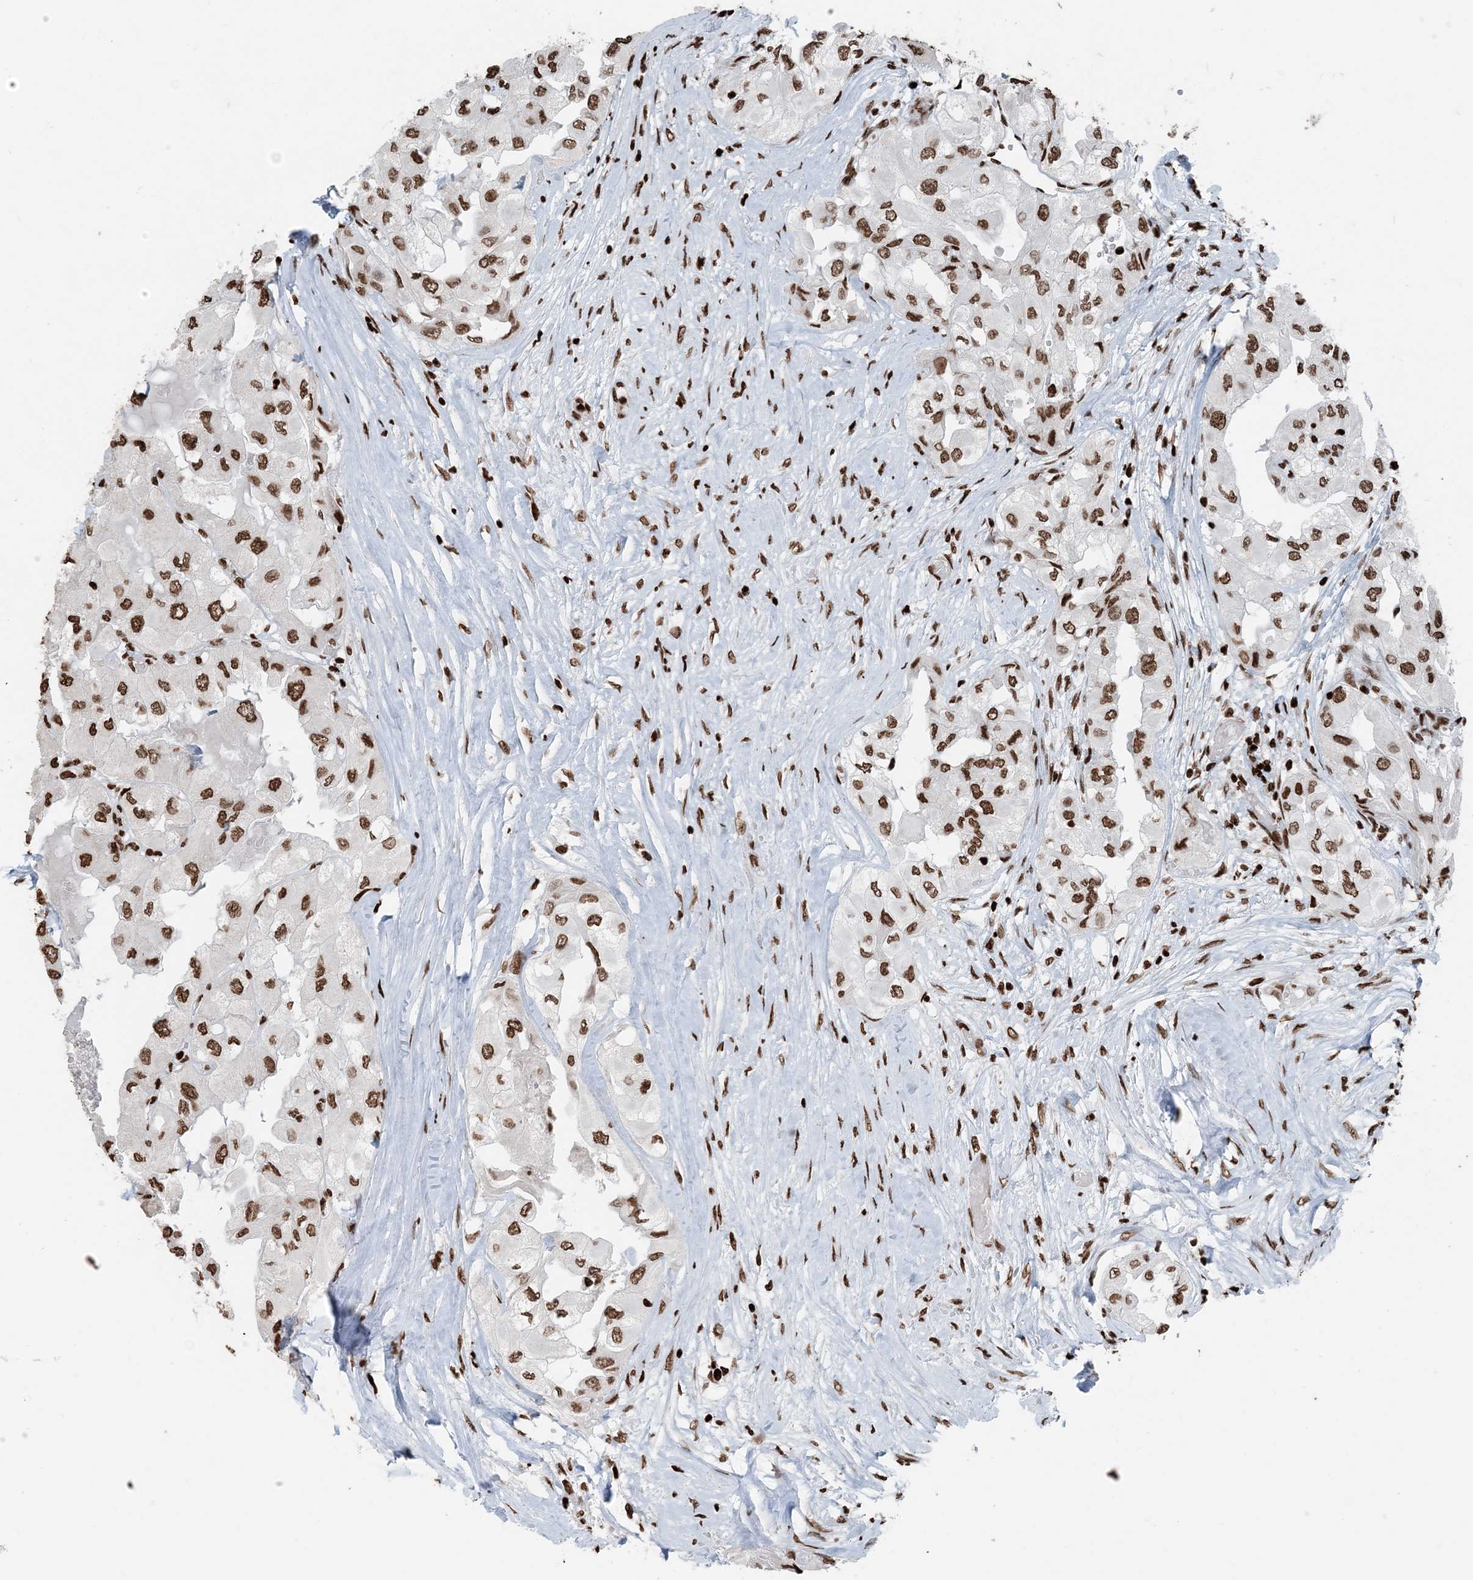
{"staining": {"intensity": "moderate", "quantity": ">75%", "location": "nuclear"}, "tissue": "thyroid cancer", "cell_type": "Tumor cells", "image_type": "cancer", "snomed": [{"axis": "morphology", "description": "Papillary adenocarcinoma, NOS"}, {"axis": "topography", "description": "Thyroid gland"}], "caption": "A brown stain labels moderate nuclear expression of a protein in papillary adenocarcinoma (thyroid) tumor cells. (brown staining indicates protein expression, while blue staining denotes nuclei).", "gene": "H3-3B", "patient": {"sex": "female", "age": 59}}